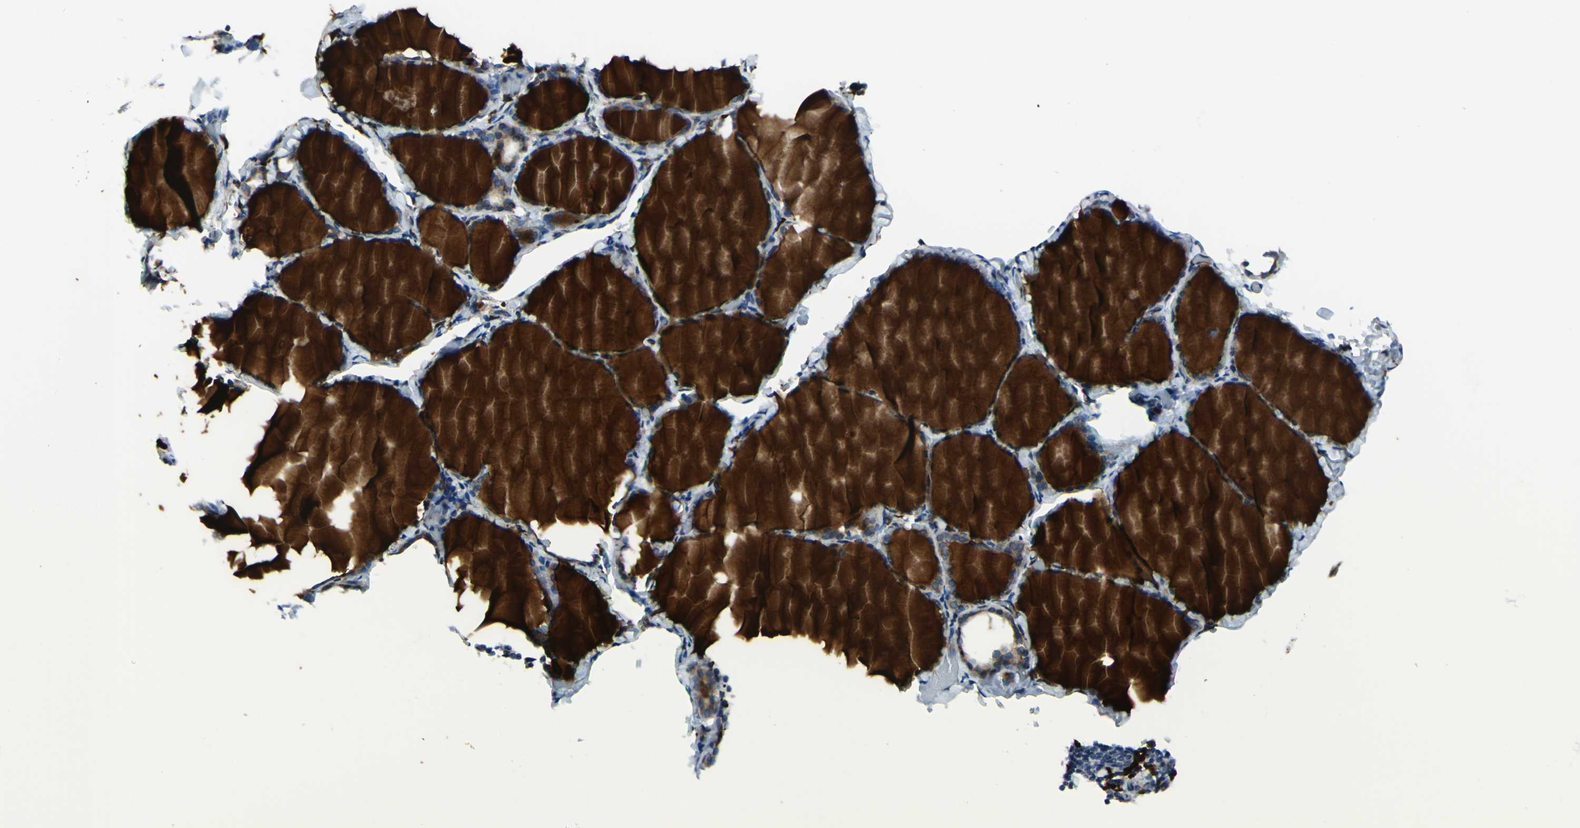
{"staining": {"intensity": "weak", "quantity": ">75%", "location": "cytoplasmic/membranous"}, "tissue": "thyroid gland", "cell_type": "Glandular cells", "image_type": "normal", "snomed": [{"axis": "morphology", "description": "Normal tissue, NOS"}, {"axis": "morphology", "description": "Papillary adenocarcinoma, NOS"}, {"axis": "topography", "description": "Thyroid gland"}], "caption": "Protein expression analysis of benign human thyroid gland reveals weak cytoplasmic/membranous staining in about >75% of glandular cells.", "gene": "SELENOS", "patient": {"sex": "female", "age": 30}}